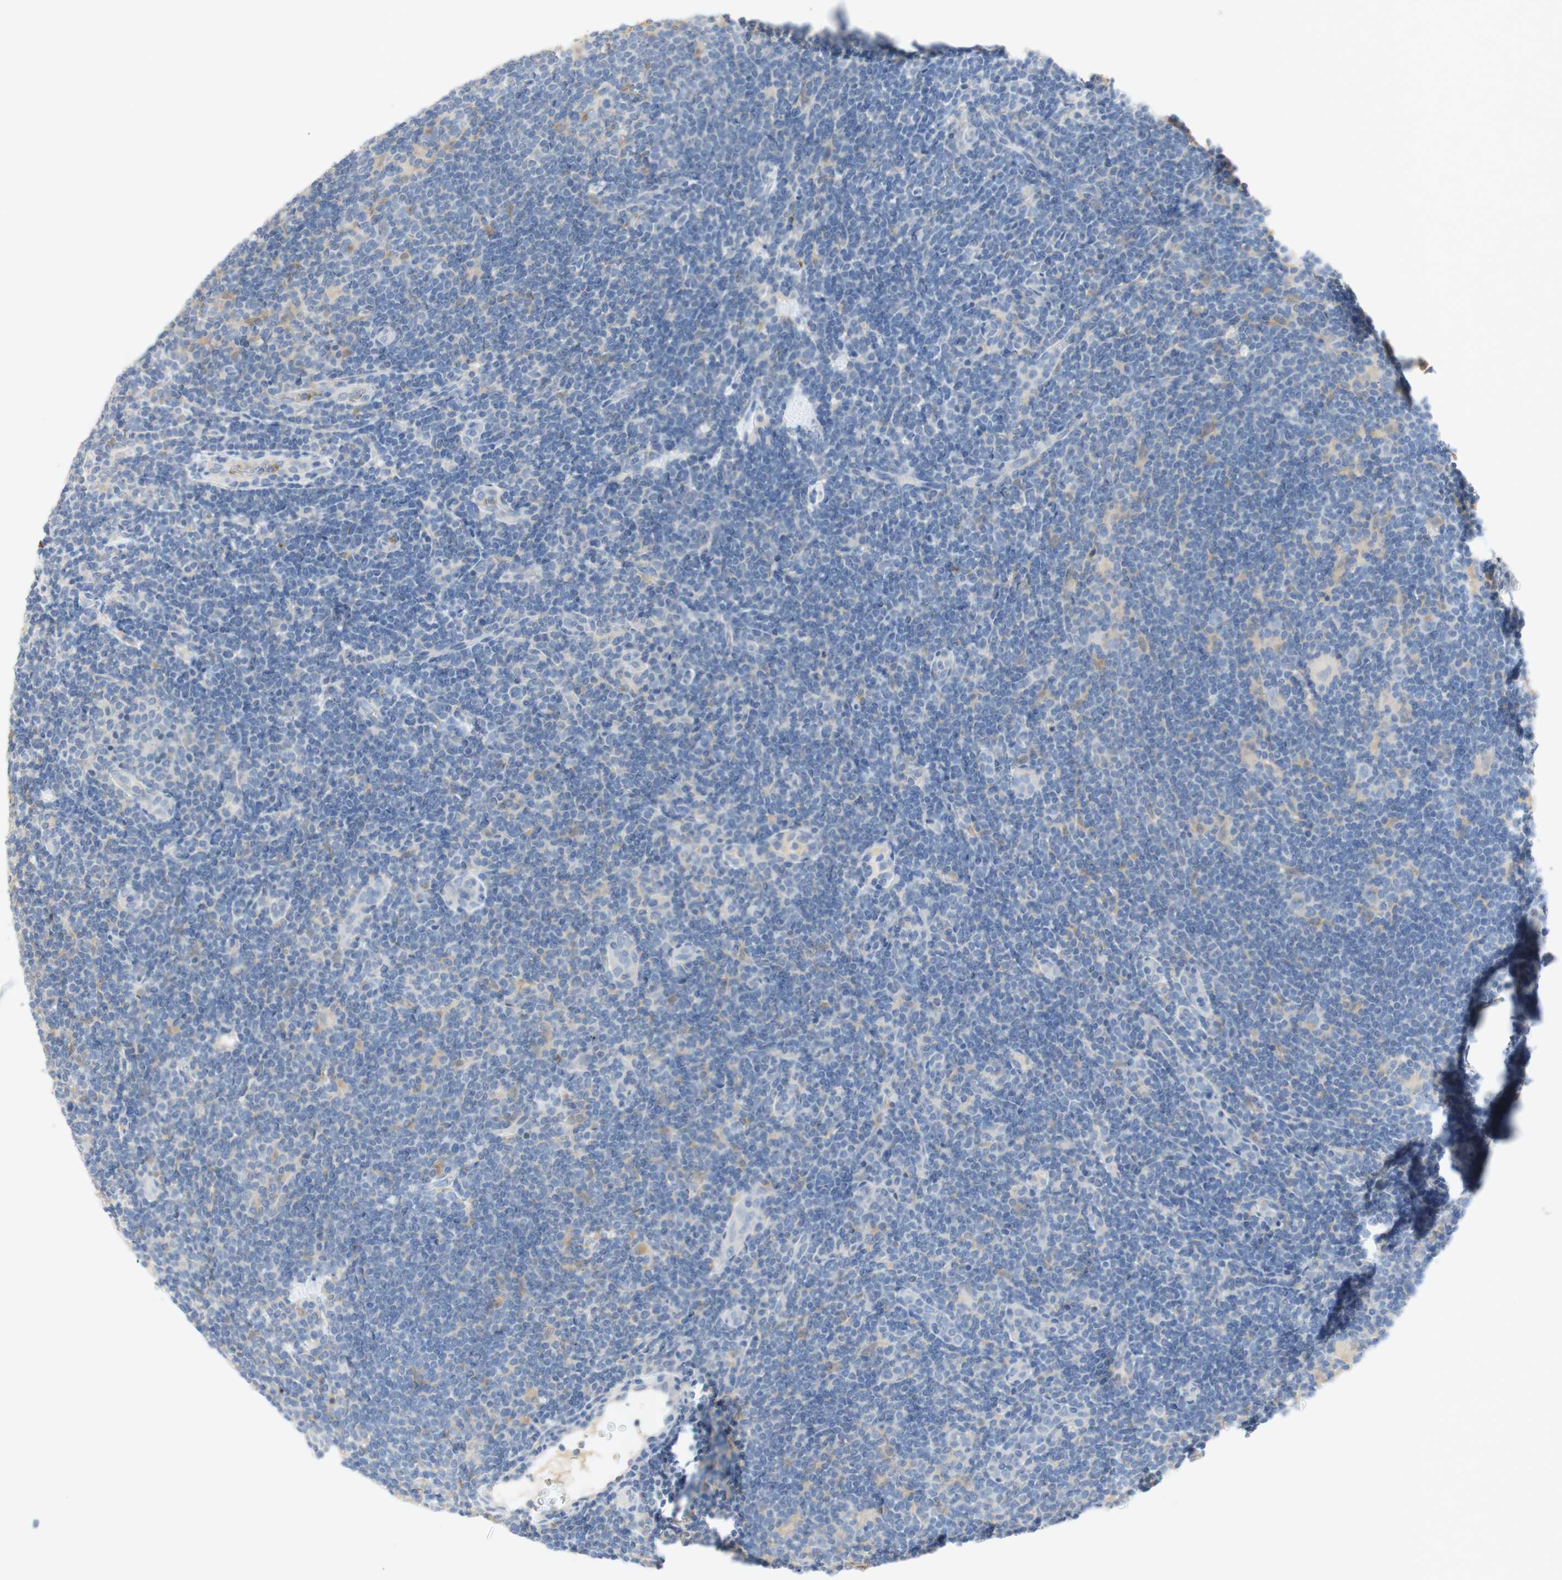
{"staining": {"intensity": "negative", "quantity": "none", "location": "none"}, "tissue": "lymphoma", "cell_type": "Tumor cells", "image_type": "cancer", "snomed": [{"axis": "morphology", "description": "Hodgkin's disease, NOS"}, {"axis": "topography", "description": "Lymph node"}], "caption": "Immunohistochemistry (IHC) photomicrograph of neoplastic tissue: Hodgkin's disease stained with DAB (3,3'-diaminobenzidine) reveals no significant protein positivity in tumor cells.", "gene": "EPO", "patient": {"sex": "female", "age": 57}}